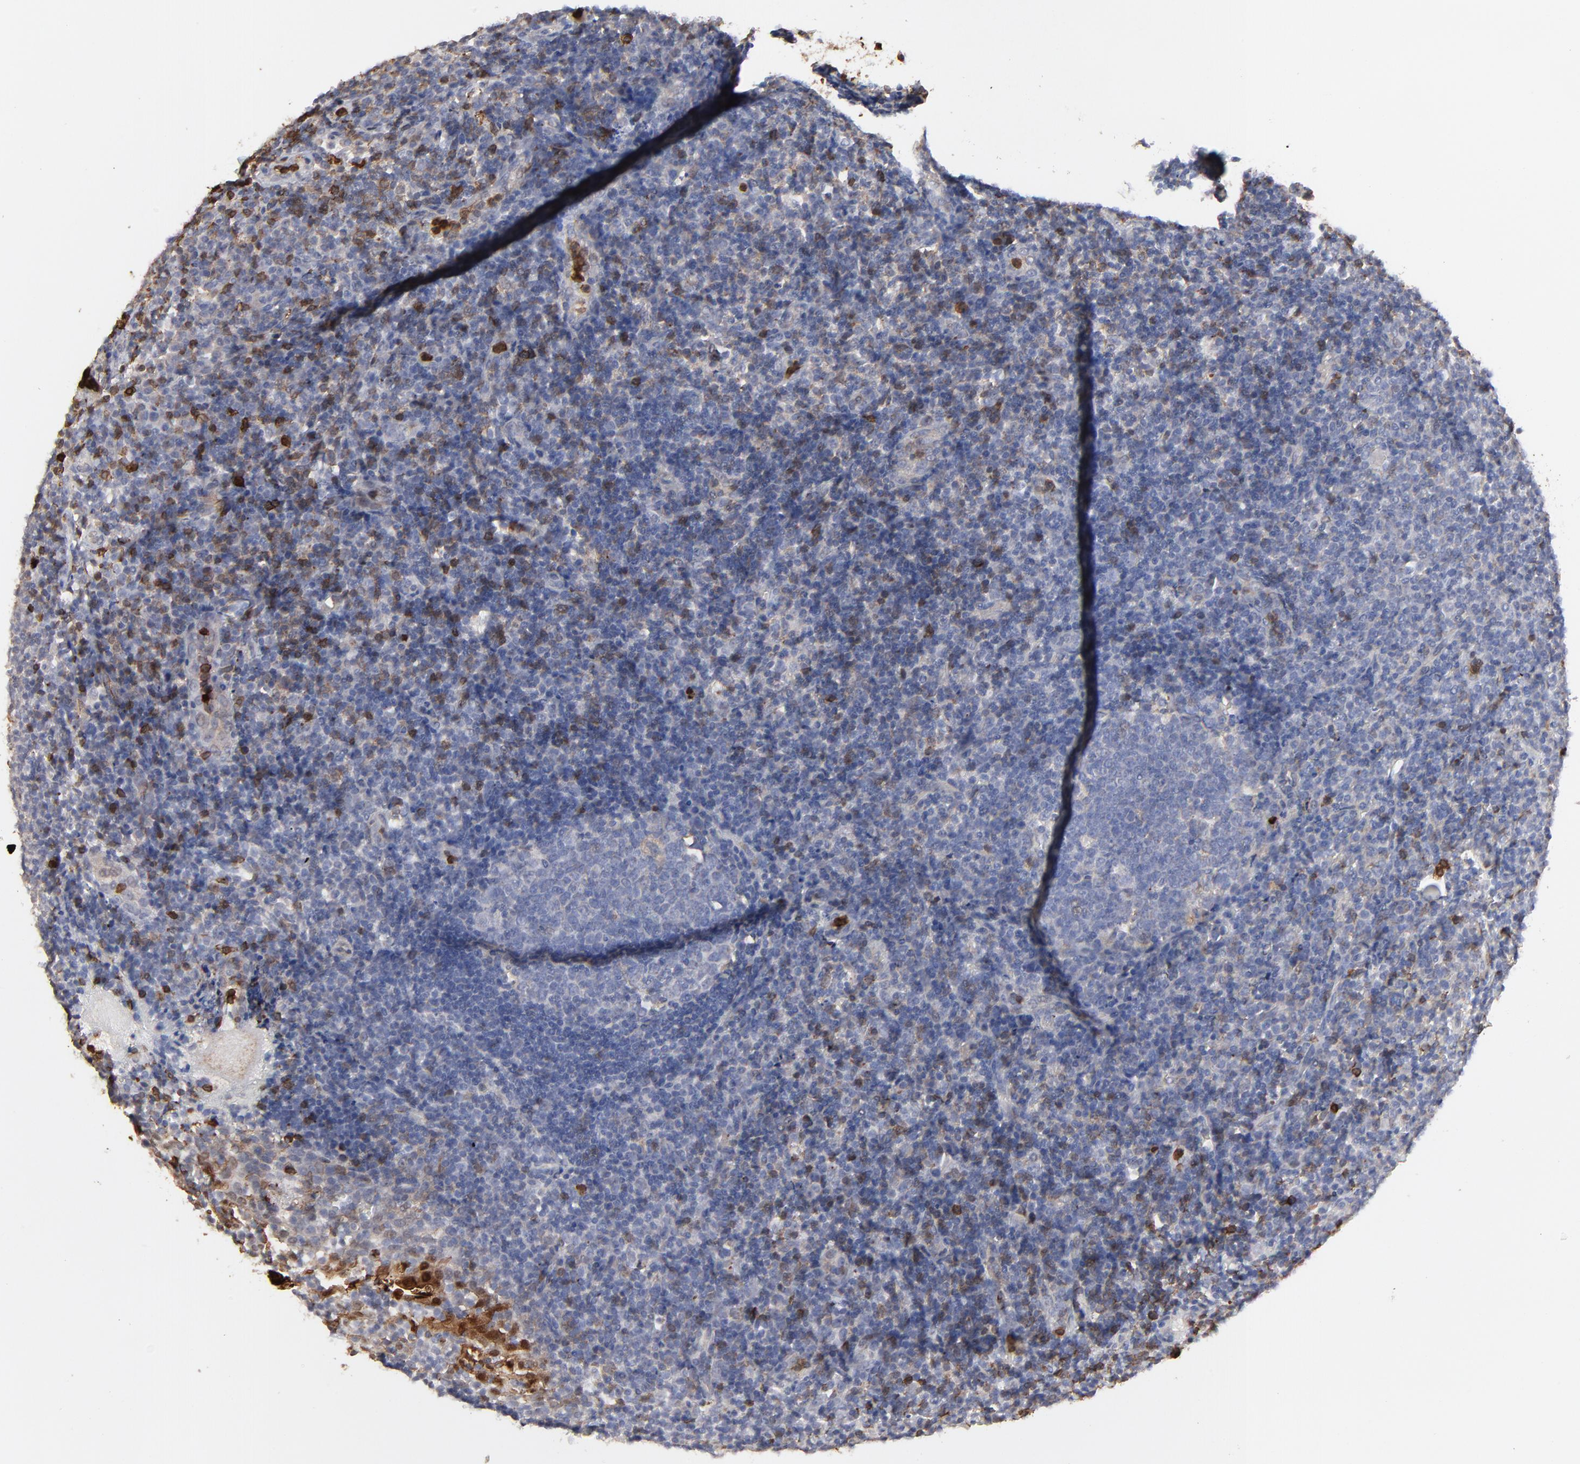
{"staining": {"intensity": "weak", "quantity": "<25%", "location": "cytoplasmic/membranous"}, "tissue": "tonsil", "cell_type": "Germinal center cells", "image_type": "normal", "snomed": [{"axis": "morphology", "description": "Normal tissue, NOS"}, {"axis": "topography", "description": "Tonsil"}], "caption": "Immunohistochemistry of normal human tonsil exhibits no positivity in germinal center cells. (DAB immunohistochemistry (IHC) with hematoxylin counter stain).", "gene": "SLC6A14", "patient": {"sex": "female", "age": 40}}